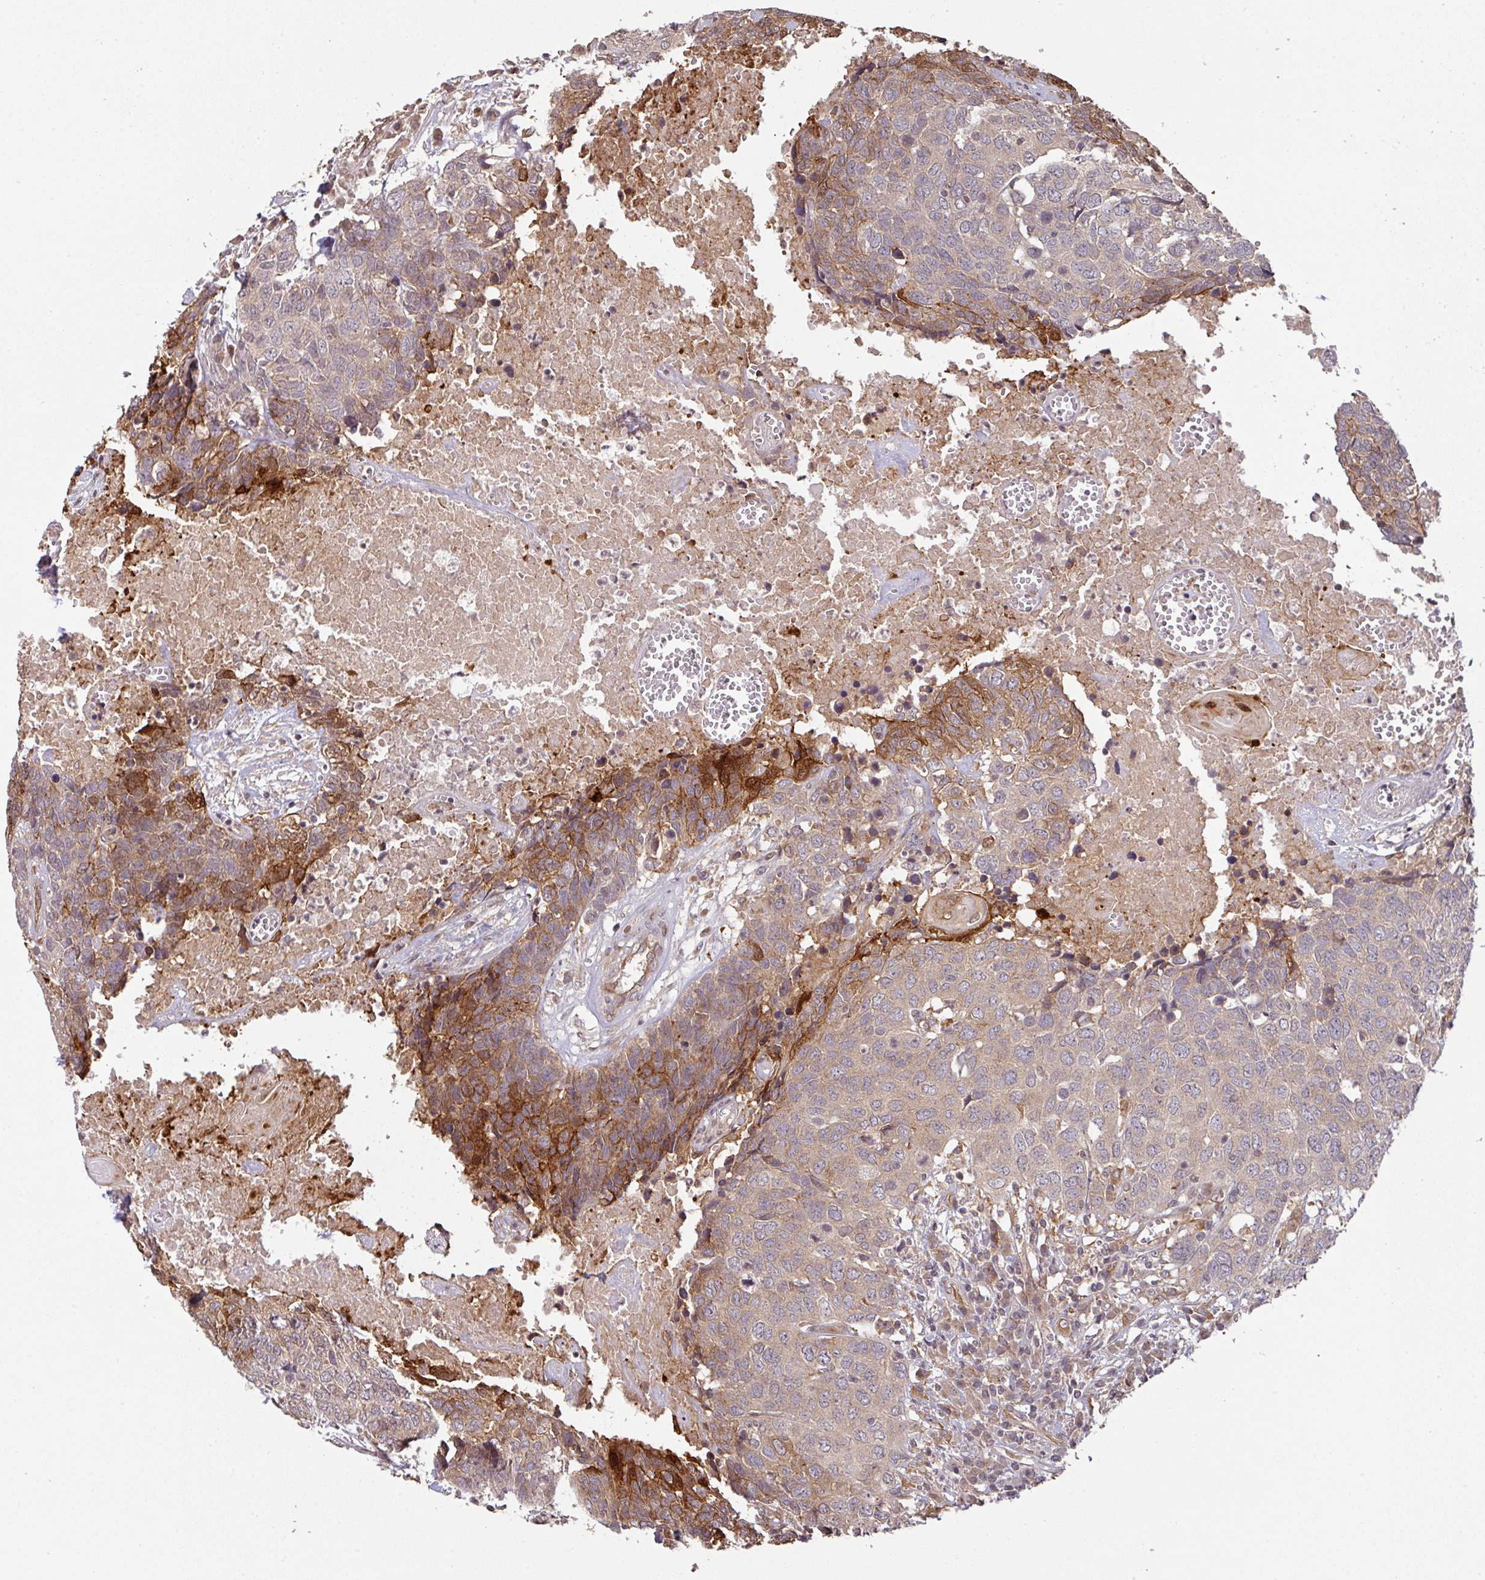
{"staining": {"intensity": "moderate", "quantity": "25%-75%", "location": "cytoplasmic/membranous"}, "tissue": "head and neck cancer", "cell_type": "Tumor cells", "image_type": "cancer", "snomed": [{"axis": "morphology", "description": "Squamous cell carcinoma, NOS"}, {"axis": "topography", "description": "Head-Neck"}], "caption": "An immunohistochemistry histopathology image of tumor tissue is shown. Protein staining in brown labels moderate cytoplasmic/membranous positivity in head and neck cancer within tumor cells.", "gene": "CYFIP2", "patient": {"sex": "male", "age": 66}}